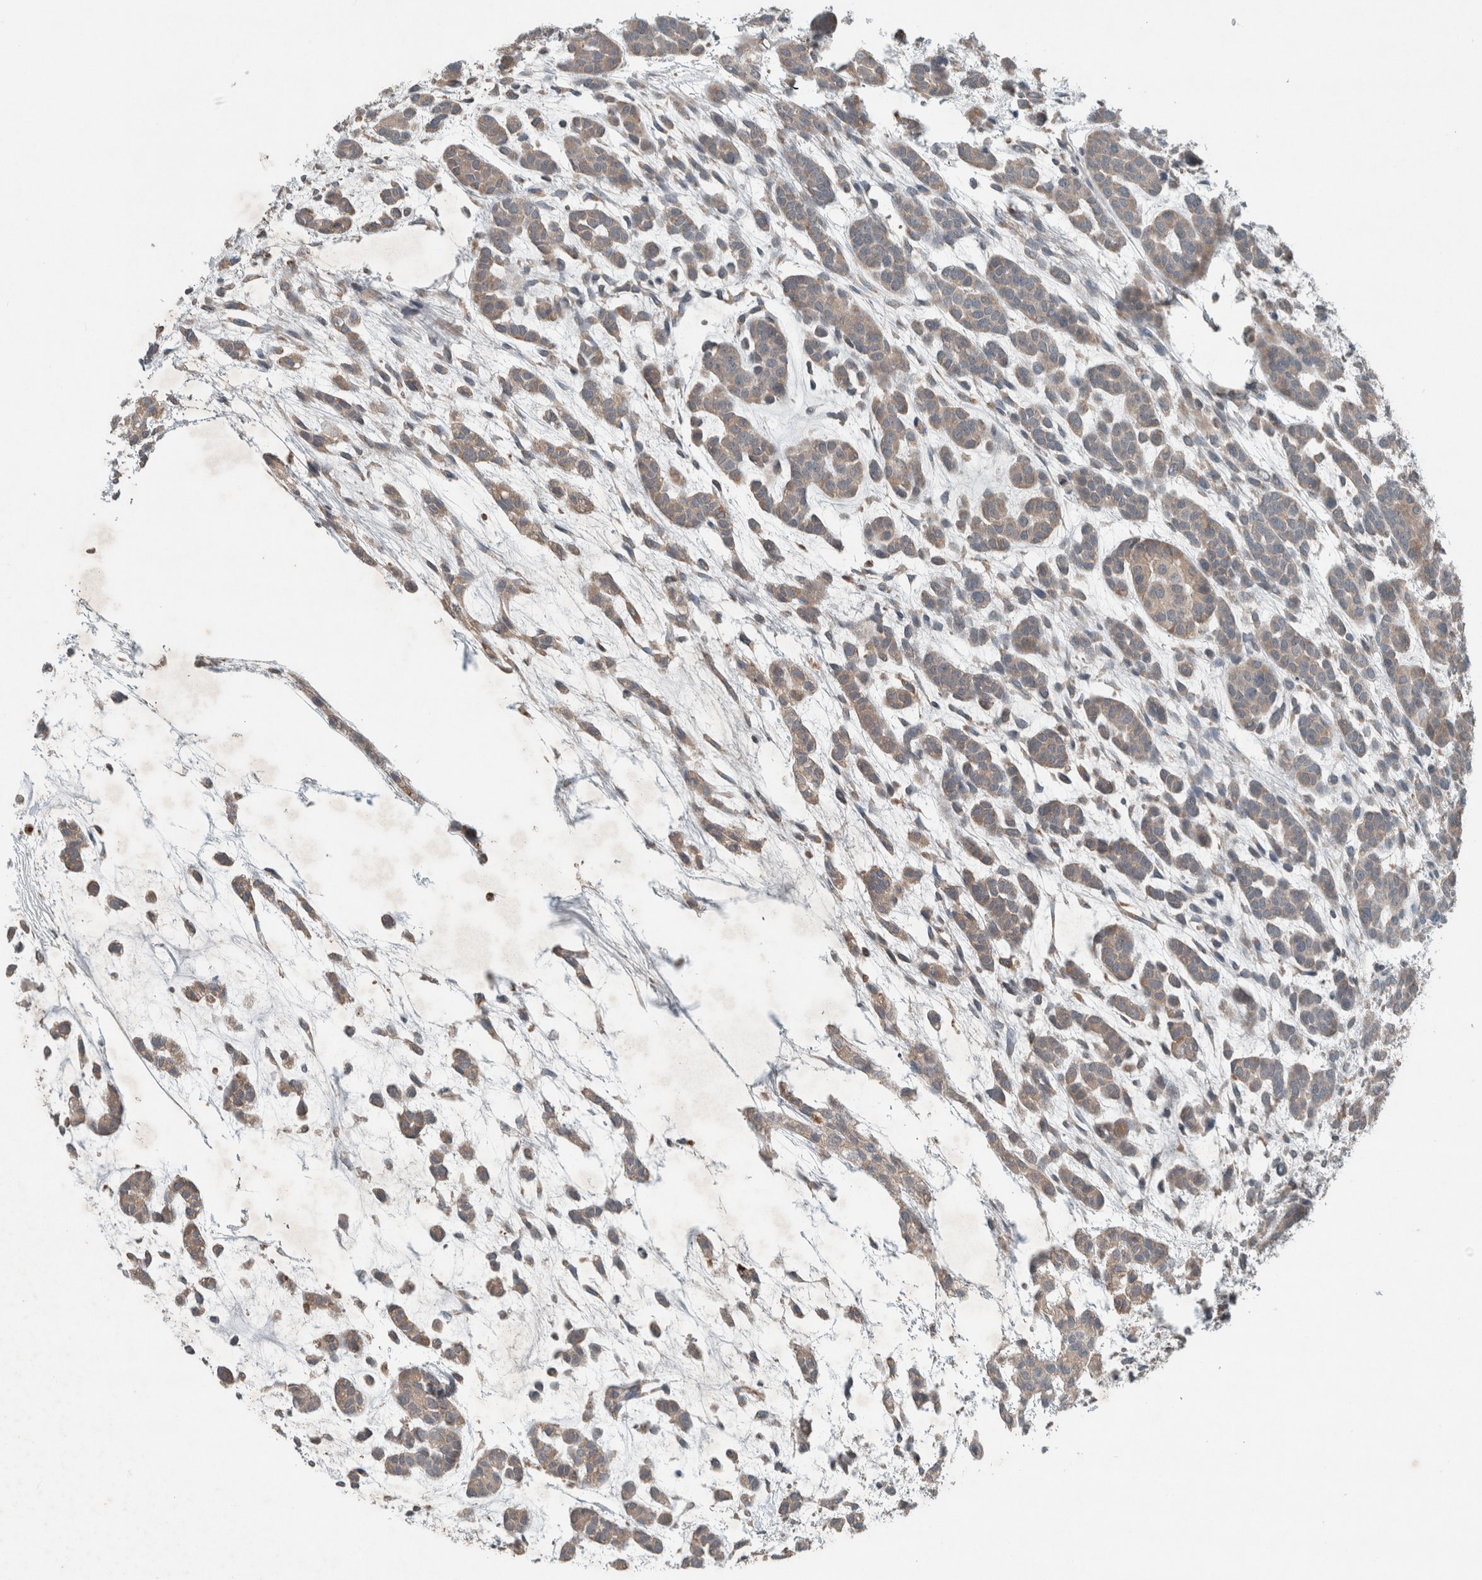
{"staining": {"intensity": "weak", "quantity": ">75%", "location": "cytoplasmic/membranous"}, "tissue": "head and neck cancer", "cell_type": "Tumor cells", "image_type": "cancer", "snomed": [{"axis": "morphology", "description": "Adenocarcinoma, NOS"}, {"axis": "morphology", "description": "Adenoma, NOS"}, {"axis": "topography", "description": "Head-Neck"}], "caption": "Brown immunohistochemical staining in adenocarcinoma (head and neck) demonstrates weak cytoplasmic/membranous positivity in about >75% of tumor cells.", "gene": "JADE2", "patient": {"sex": "female", "age": 55}}